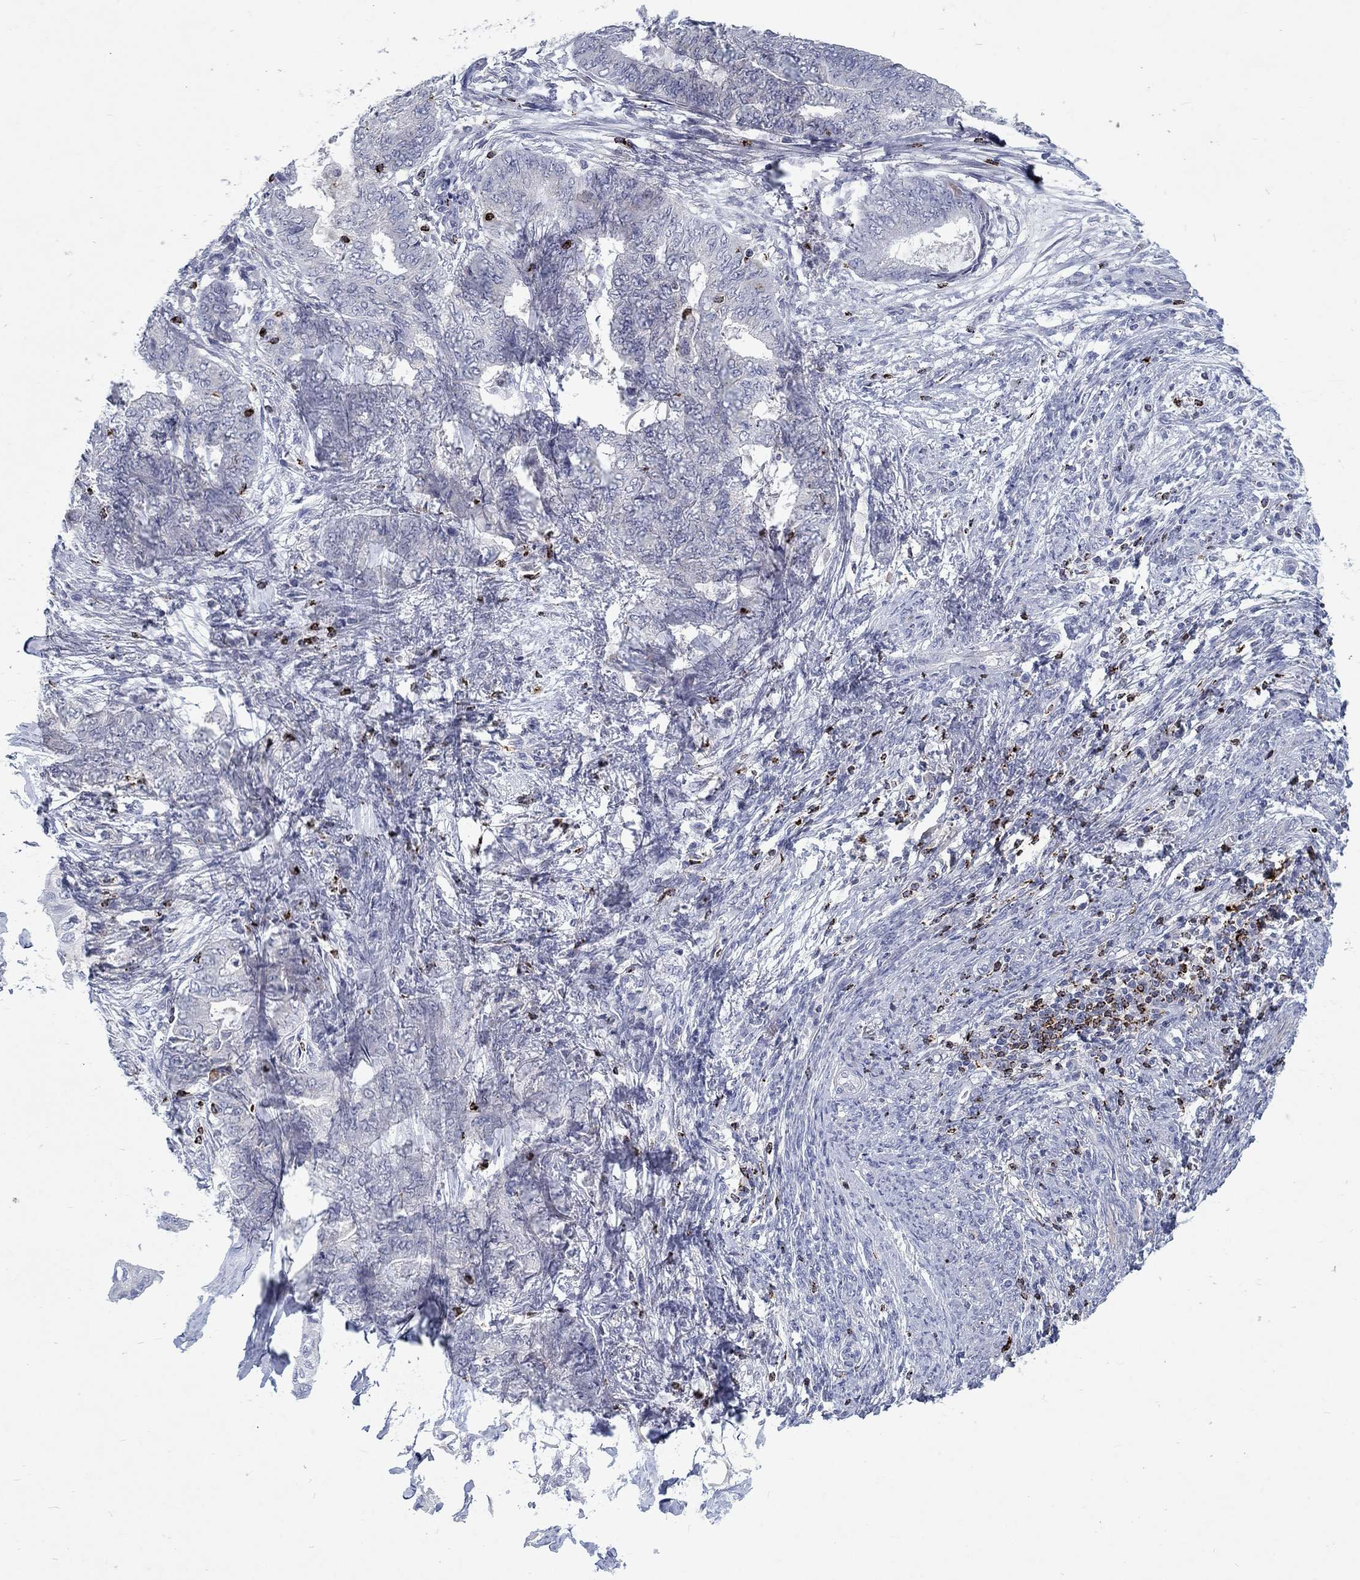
{"staining": {"intensity": "negative", "quantity": "none", "location": "none"}, "tissue": "endometrial cancer", "cell_type": "Tumor cells", "image_type": "cancer", "snomed": [{"axis": "morphology", "description": "Adenocarcinoma, NOS"}, {"axis": "topography", "description": "Endometrium"}], "caption": "This micrograph is of endometrial cancer stained with immunohistochemistry (IHC) to label a protein in brown with the nuclei are counter-stained blue. There is no positivity in tumor cells. (DAB (3,3'-diaminobenzidine) immunohistochemistry, high magnification).", "gene": "GZMA", "patient": {"sex": "female", "age": 62}}